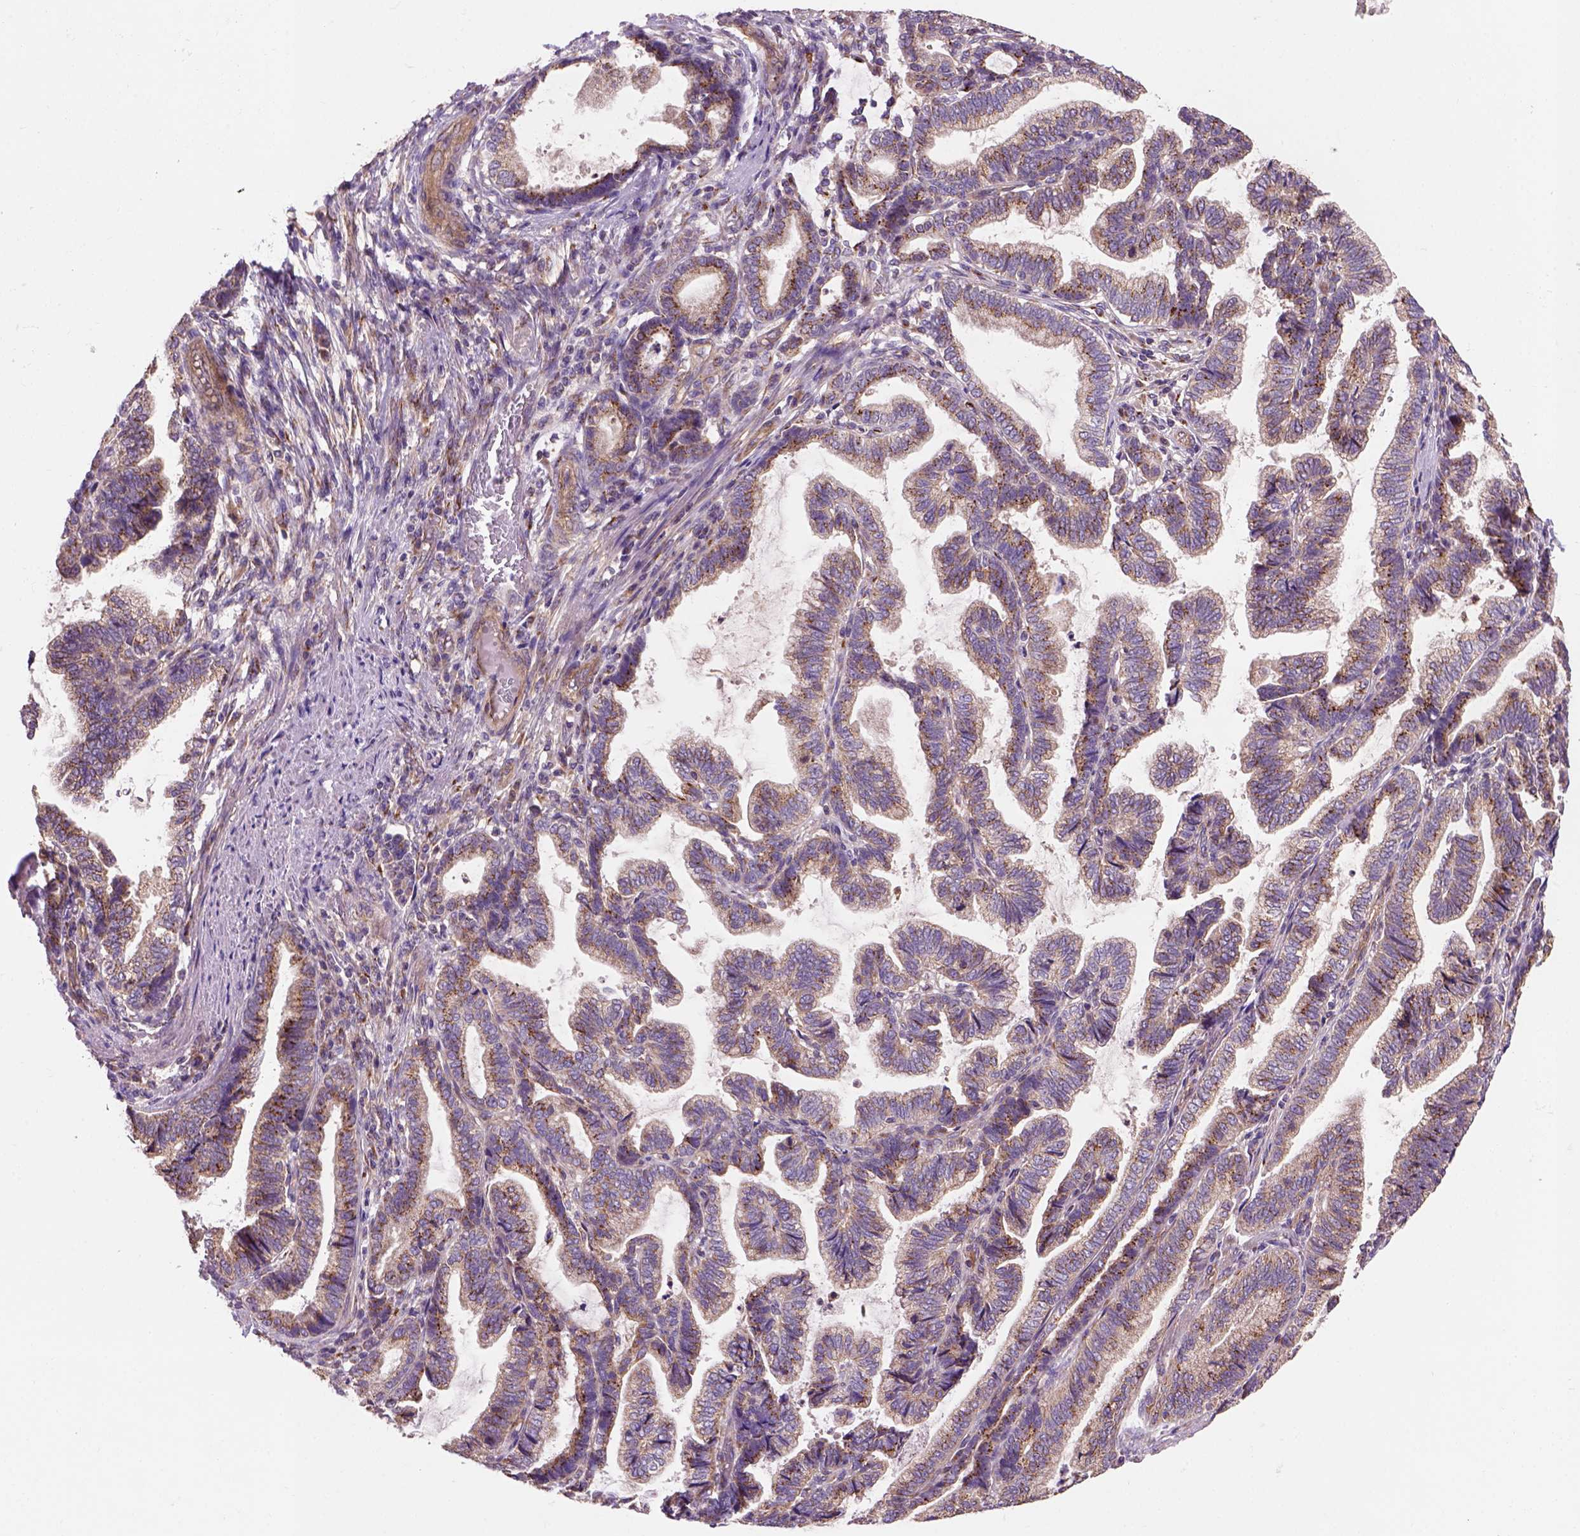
{"staining": {"intensity": "moderate", "quantity": "<25%", "location": "cytoplasmic/membranous"}, "tissue": "stomach cancer", "cell_type": "Tumor cells", "image_type": "cancer", "snomed": [{"axis": "morphology", "description": "Adenocarcinoma, NOS"}, {"axis": "topography", "description": "Stomach"}], "caption": "Protein staining displays moderate cytoplasmic/membranous positivity in about <25% of tumor cells in stomach adenocarcinoma. (DAB = brown stain, brightfield microscopy at high magnification).", "gene": "WARS2", "patient": {"sex": "male", "age": 83}}